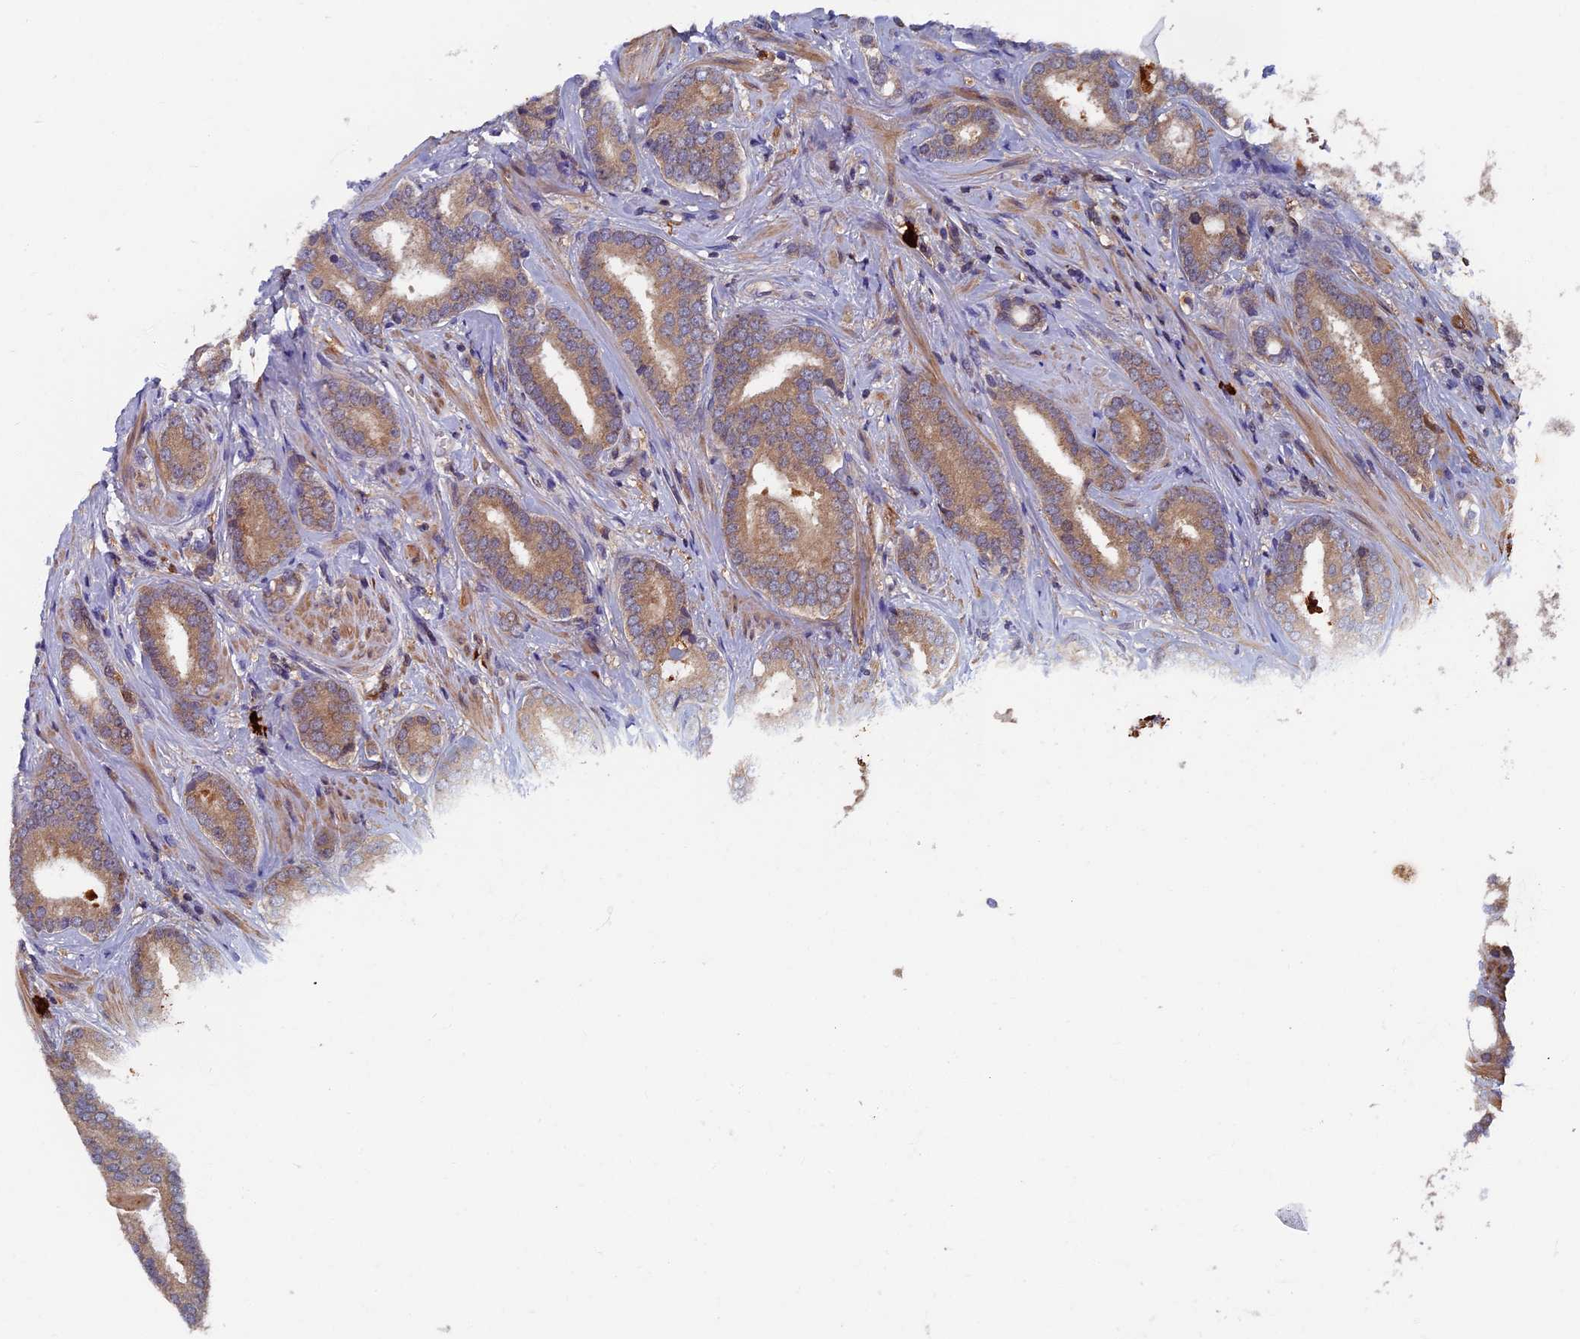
{"staining": {"intensity": "moderate", "quantity": ">75%", "location": "cytoplasmic/membranous"}, "tissue": "prostate cancer", "cell_type": "Tumor cells", "image_type": "cancer", "snomed": [{"axis": "morphology", "description": "Adenocarcinoma, High grade"}, {"axis": "topography", "description": "Prostate"}], "caption": "High-power microscopy captured an immunohistochemistry micrograph of prostate cancer (high-grade adenocarcinoma), revealing moderate cytoplasmic/membranous staining in approximately >75% of tumor cells.", "gene": "TNK2", "patient": {"sex": "male", "age": 63}}